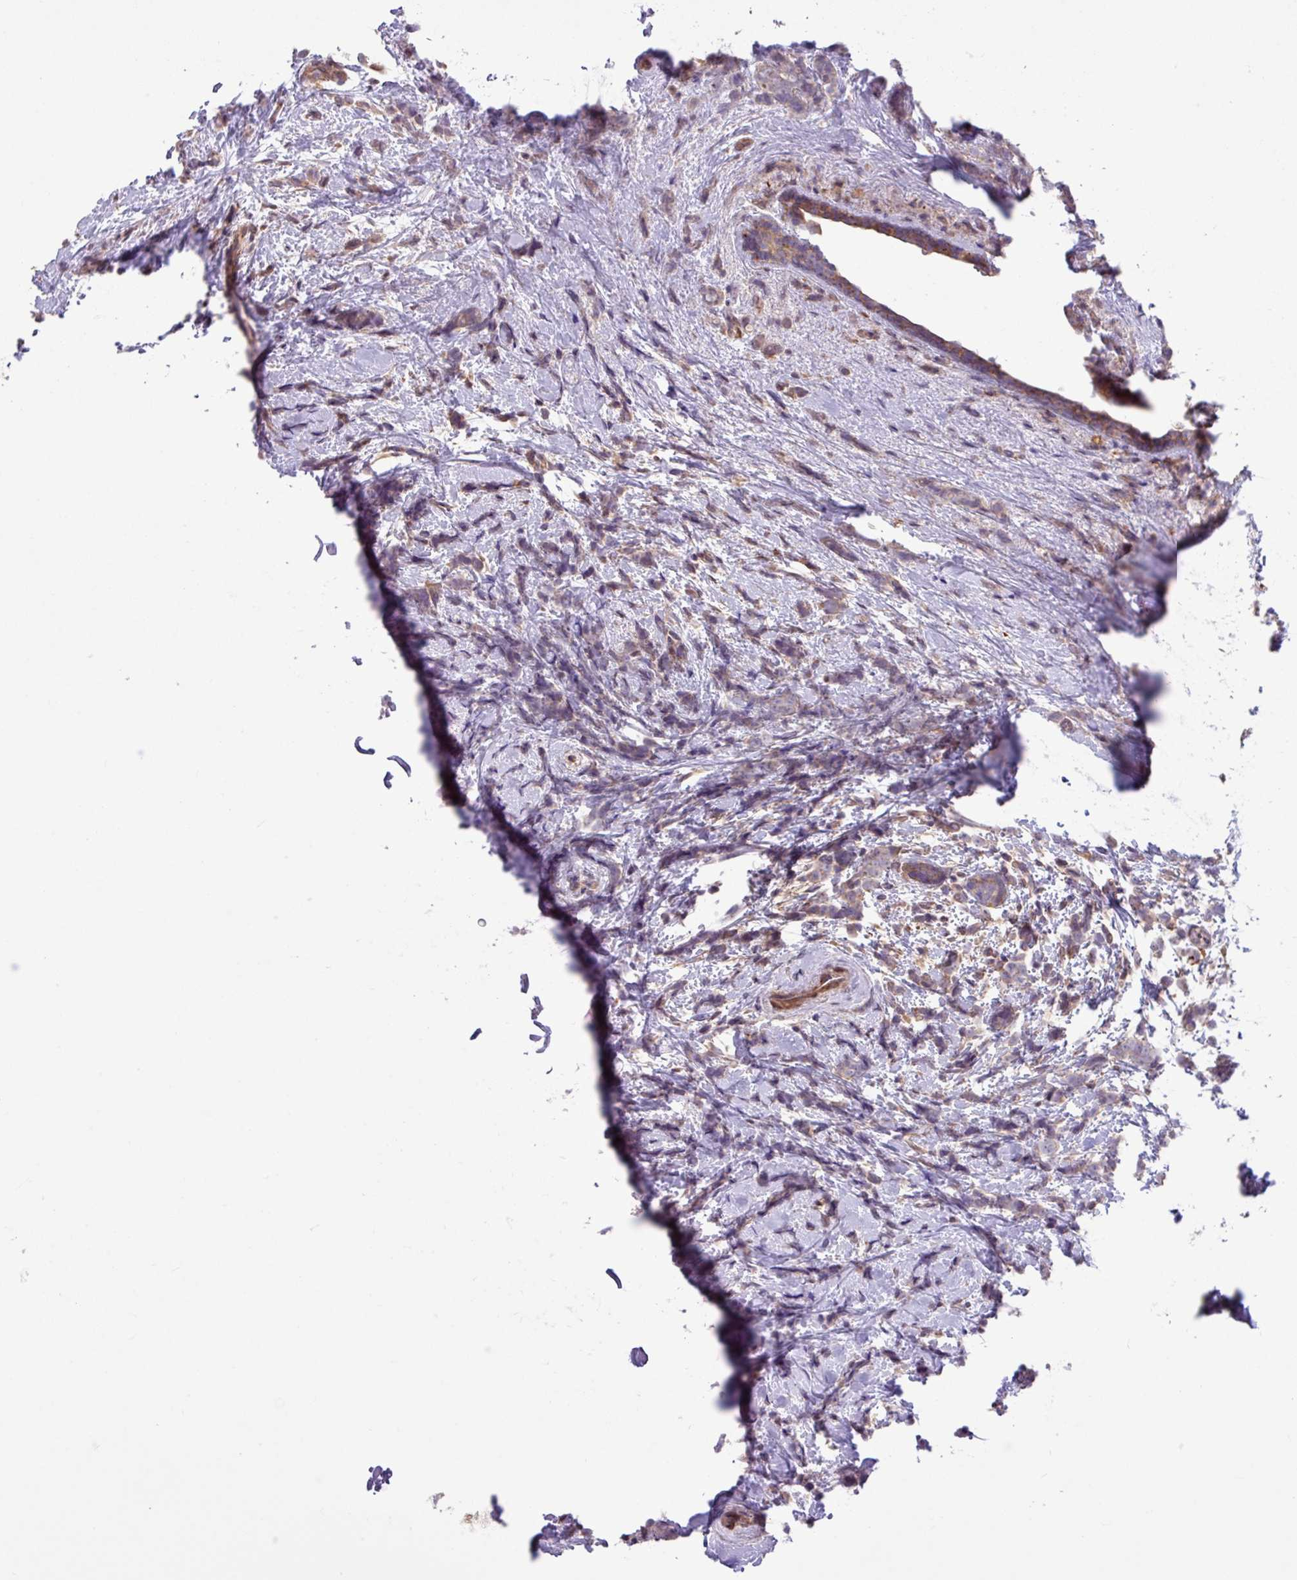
{"staining": {"intensity": "weak", "quantity": "25%-75%", "location": "cytoplasmic/membranous"}, "tissue": "breast cancer", "cell_type": "Tumor cells", "image_type": "cancer", "snomed": [{"axis": "morphology", "description": "Lobular carcinoma"}, {"axis": "topography", "description": "Breast"}], "caption": "DAB (3,3'-diaminobenzidine) immunohistochemical staining of breast lobular carcinoma exhibits weak cytoplasmic/membranous protein expression in about 25%-75% of tumor cells.", "gene": "ARHGEF25", "patient": {"sex": "female", "age": 58}}